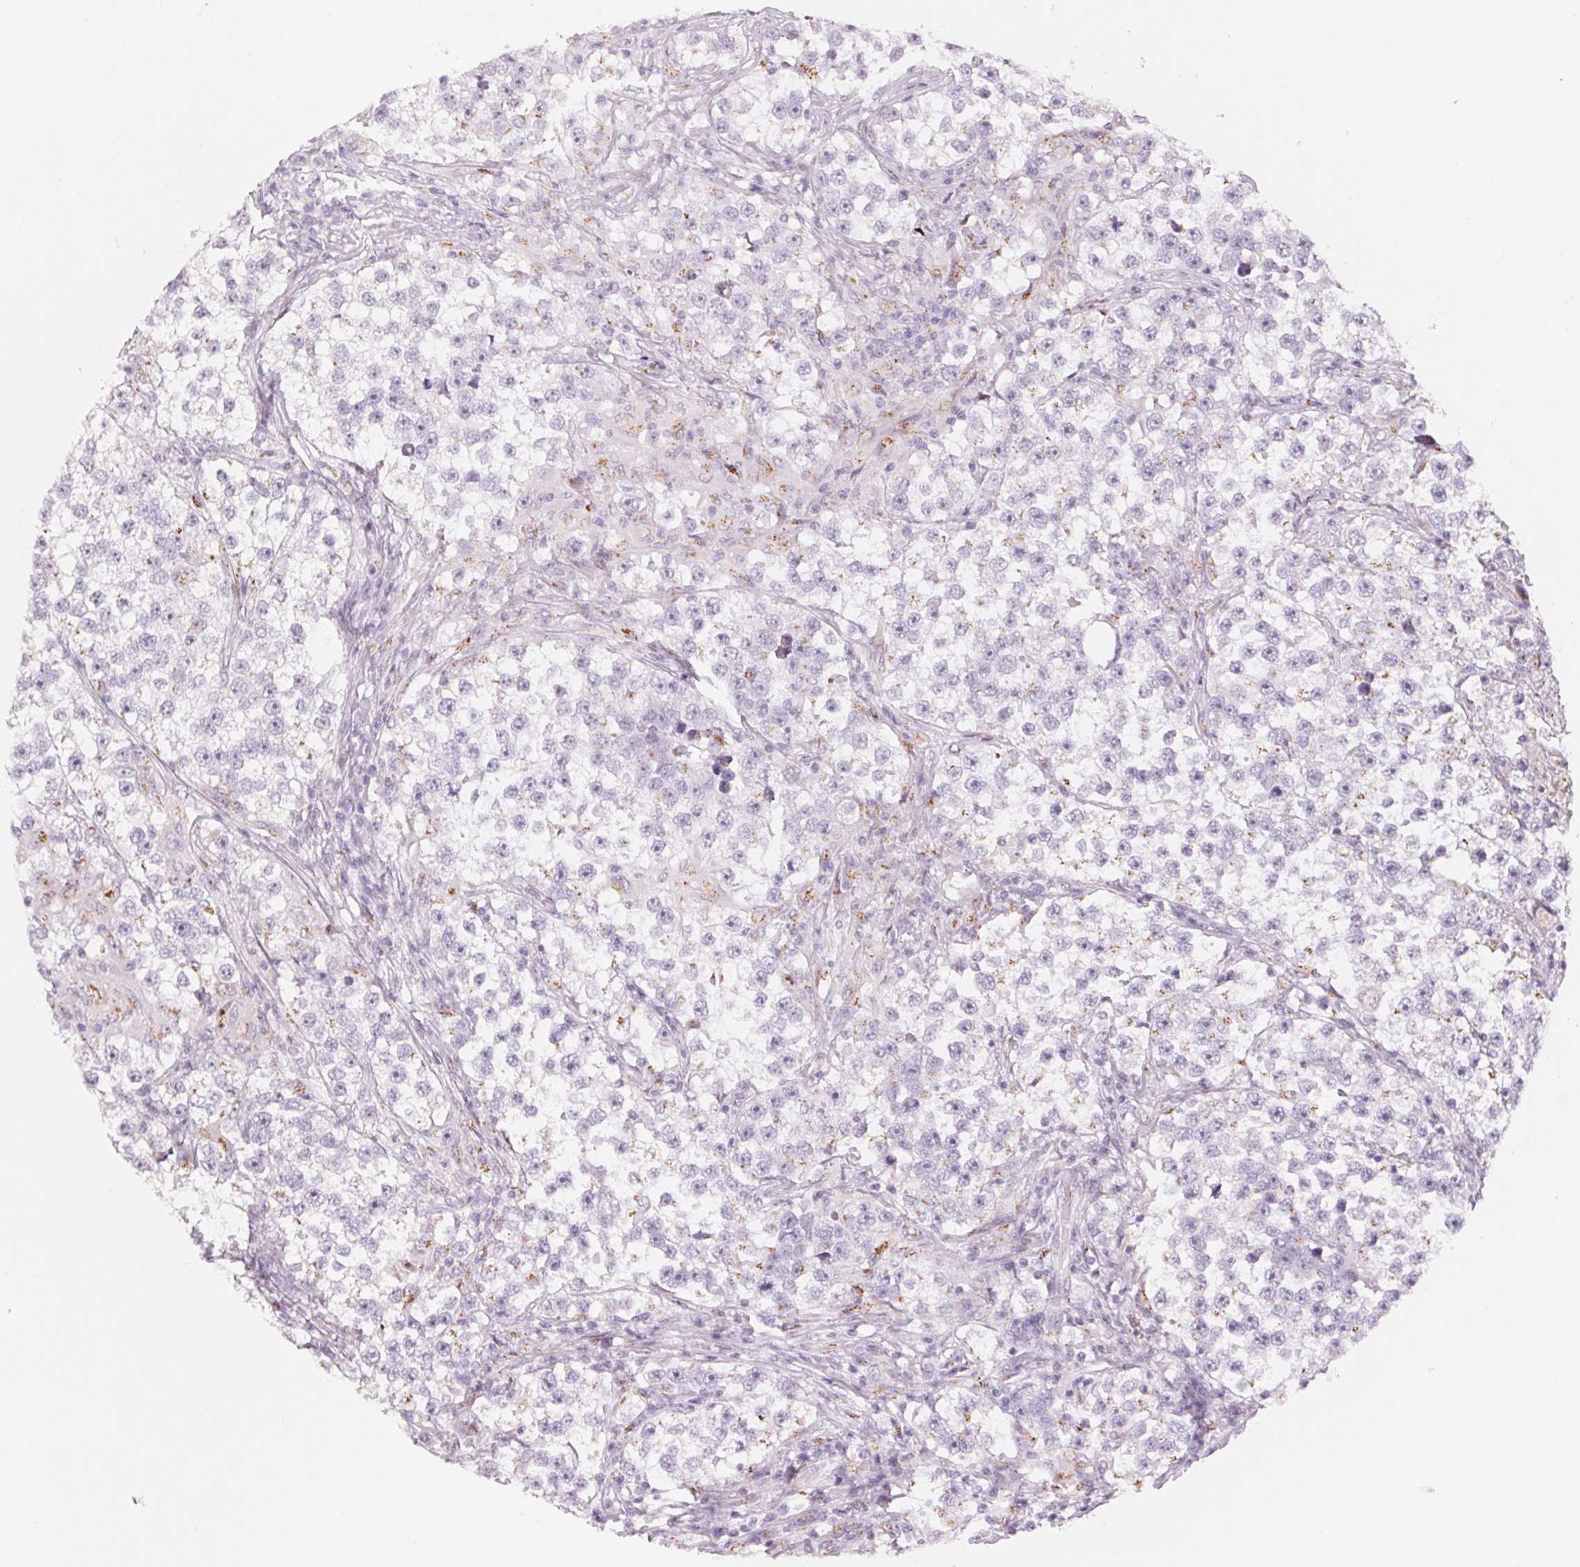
{"staining": {"intensity": "weak", "quantity": "<25%", "location": "cytoplasmic/membranous"}, "tissue": "testis cancer", "cell_type": "Tumor cells", "image_type": "cancer", "snomed": [{"axis": "morphology", "description": "Seminoma, NOS"}, {"axis": "topography", "description": "Testis"}], "caption": "The histopathology image displays no significant positivity in tumor cells of testis cancer (seminoma).", "gene": "GALNT7", "patient": {"sex": "male", "age": 46}}